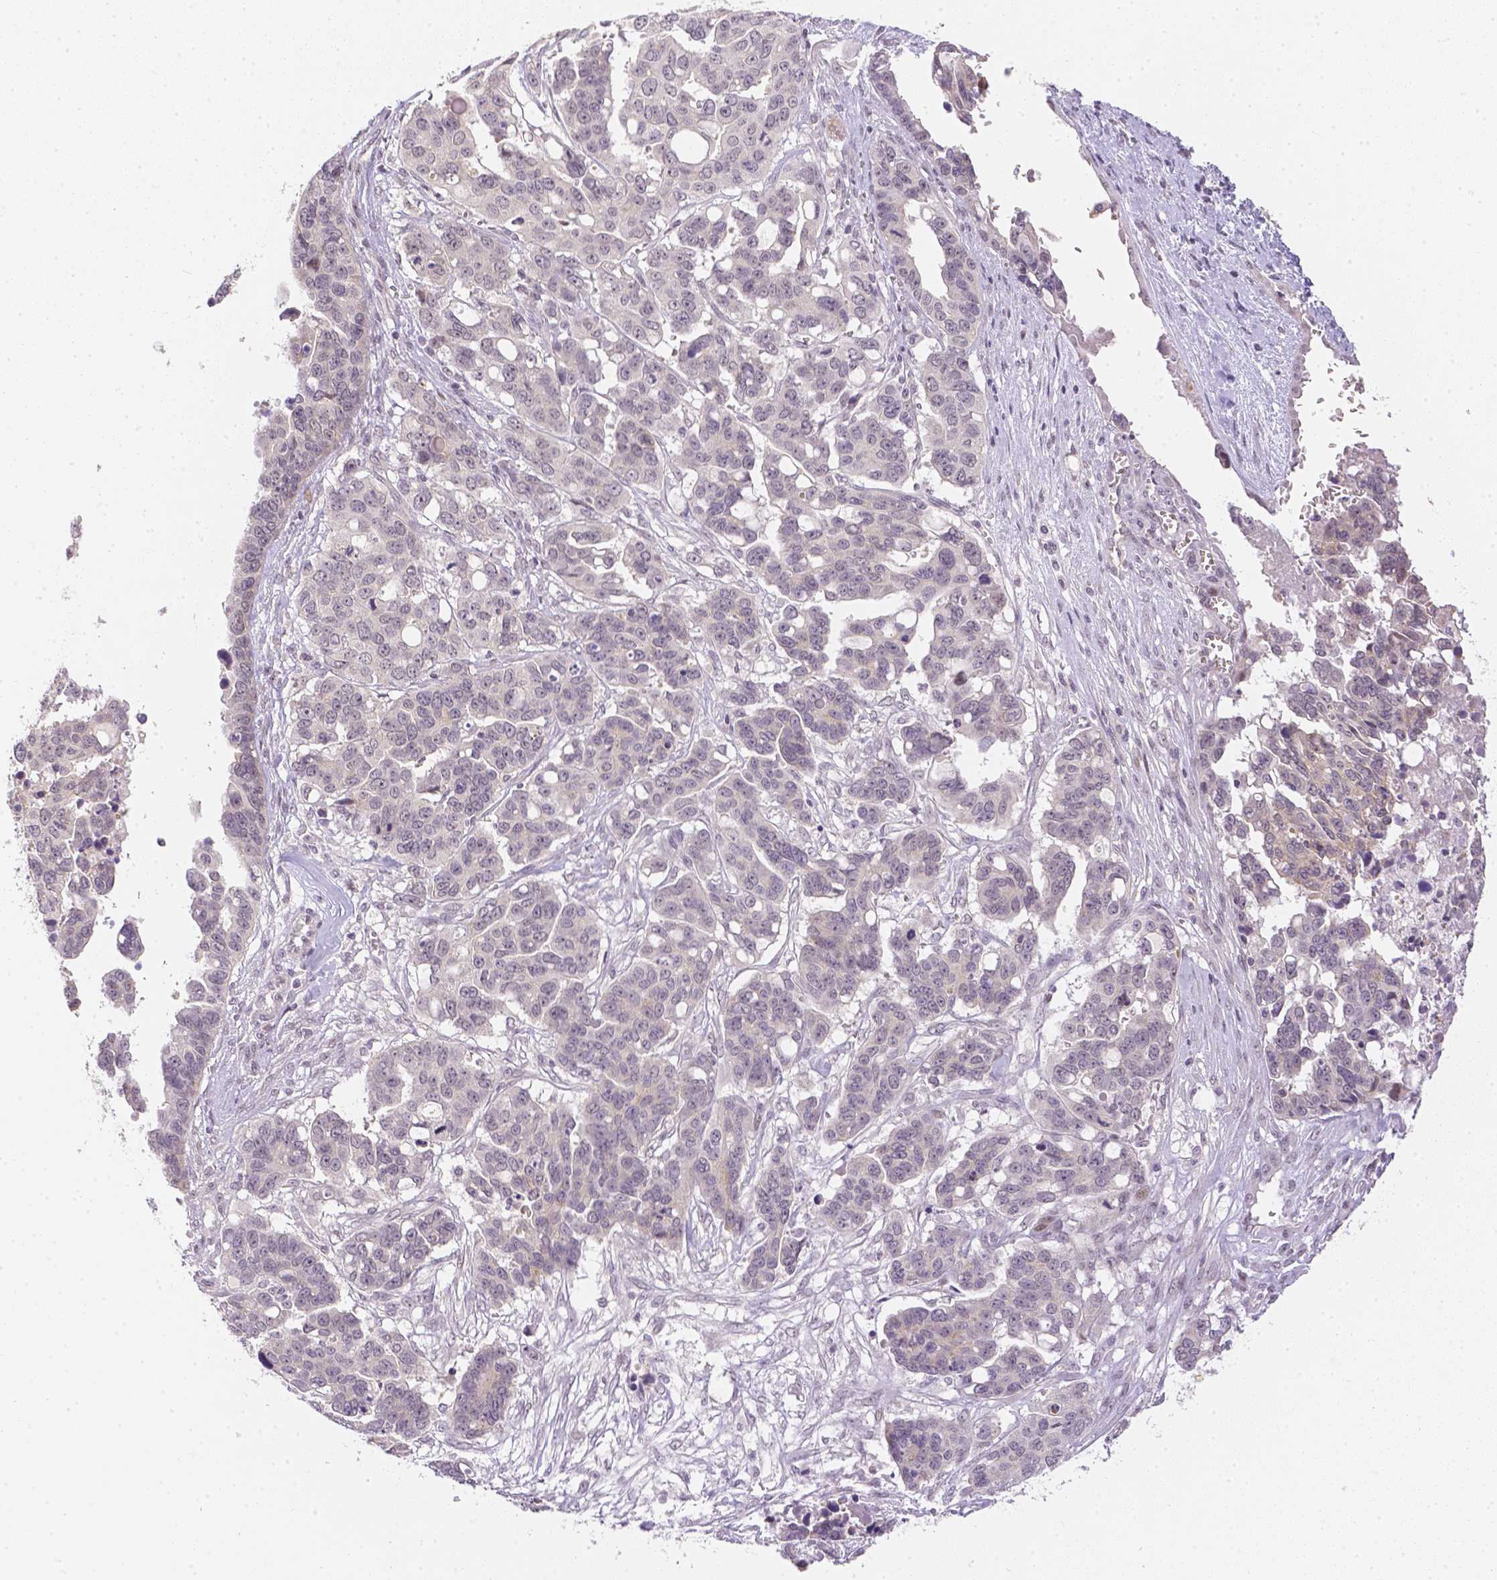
{"staining": {"intensity": "negative", "quantity": "none", "location": "none"}, "tissue": "ovarian cancer", "cell_type": "Tumor cells", "image_type": "cancer", "snomed": [{"axis": "morphology", "description": "Carcinoma, endometroid"}, {"axis": "topography", "description": "Ovary"}], "caption": "This photomicrograph is of ovarian cancer stained with IHC to label a protein in brown with the nuclei are counter-stained blue. There is no positivity in tumor cells. The staining was performed using DAB (3,3'-diaminobenzidine) to visualize the protein expression in brown, while the nuclei were stained in blue with hematoxylin (Magnification: 20x).", "gene": "ZNF280B", "patient": {"sex": "female", "age": 78}}